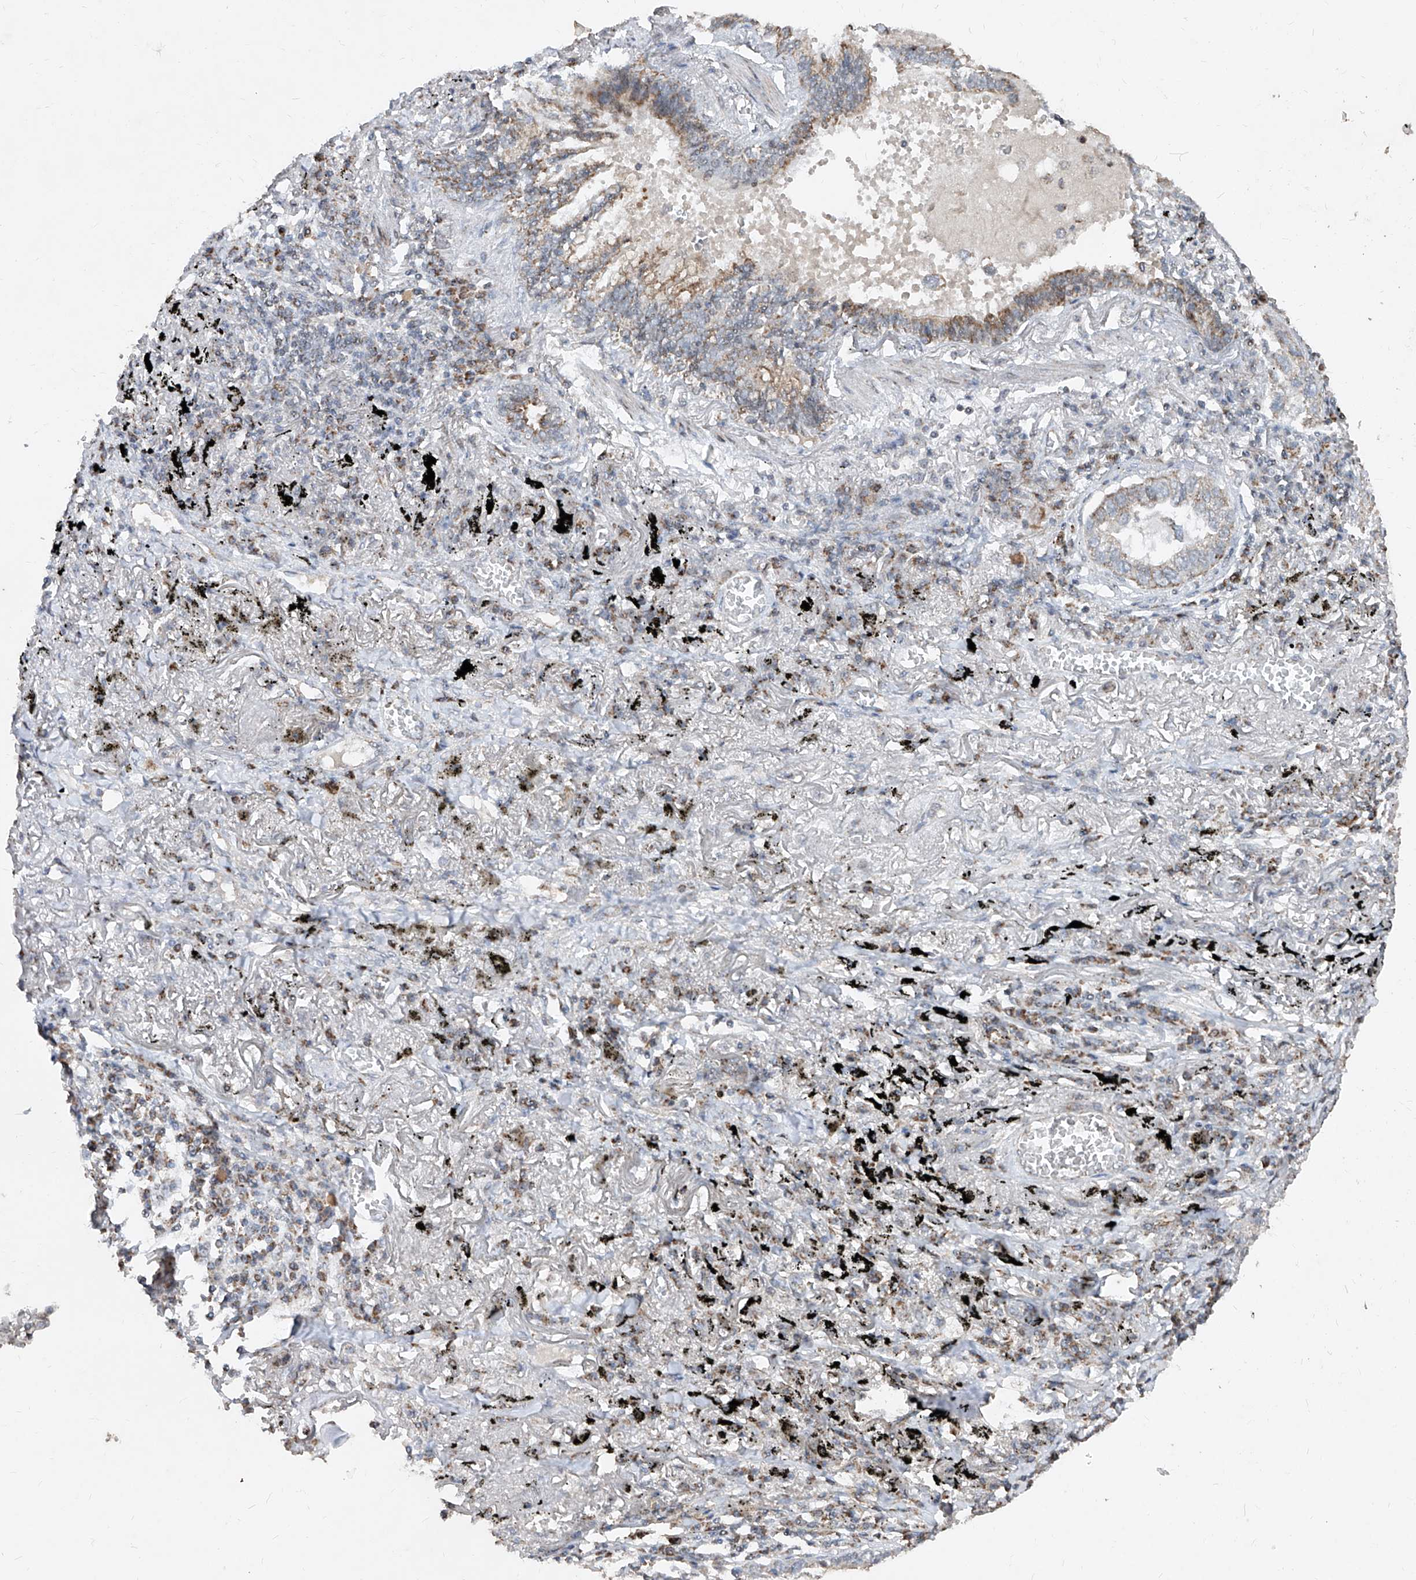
{"staining": {"intensity": "weak", "quantity": "<25%", "location": "cytoplasmic/membranous"}, "tissue": "lung cancer", "cell_type": "Tumor cells", "image_type": "cancer", "snomed": [{"axis": "morphology", "description": "Adenocarcinoma, NOS"}, {"axis": "topography", "description": "Lung"}], "caption": "Human lung cancer (adenocarcinoma) stained for a protein using immunohistochemistry reveals no staining in tumor cells.", "gene": "NDUFB3", "patient": {"sex": "male", "age": 65}}